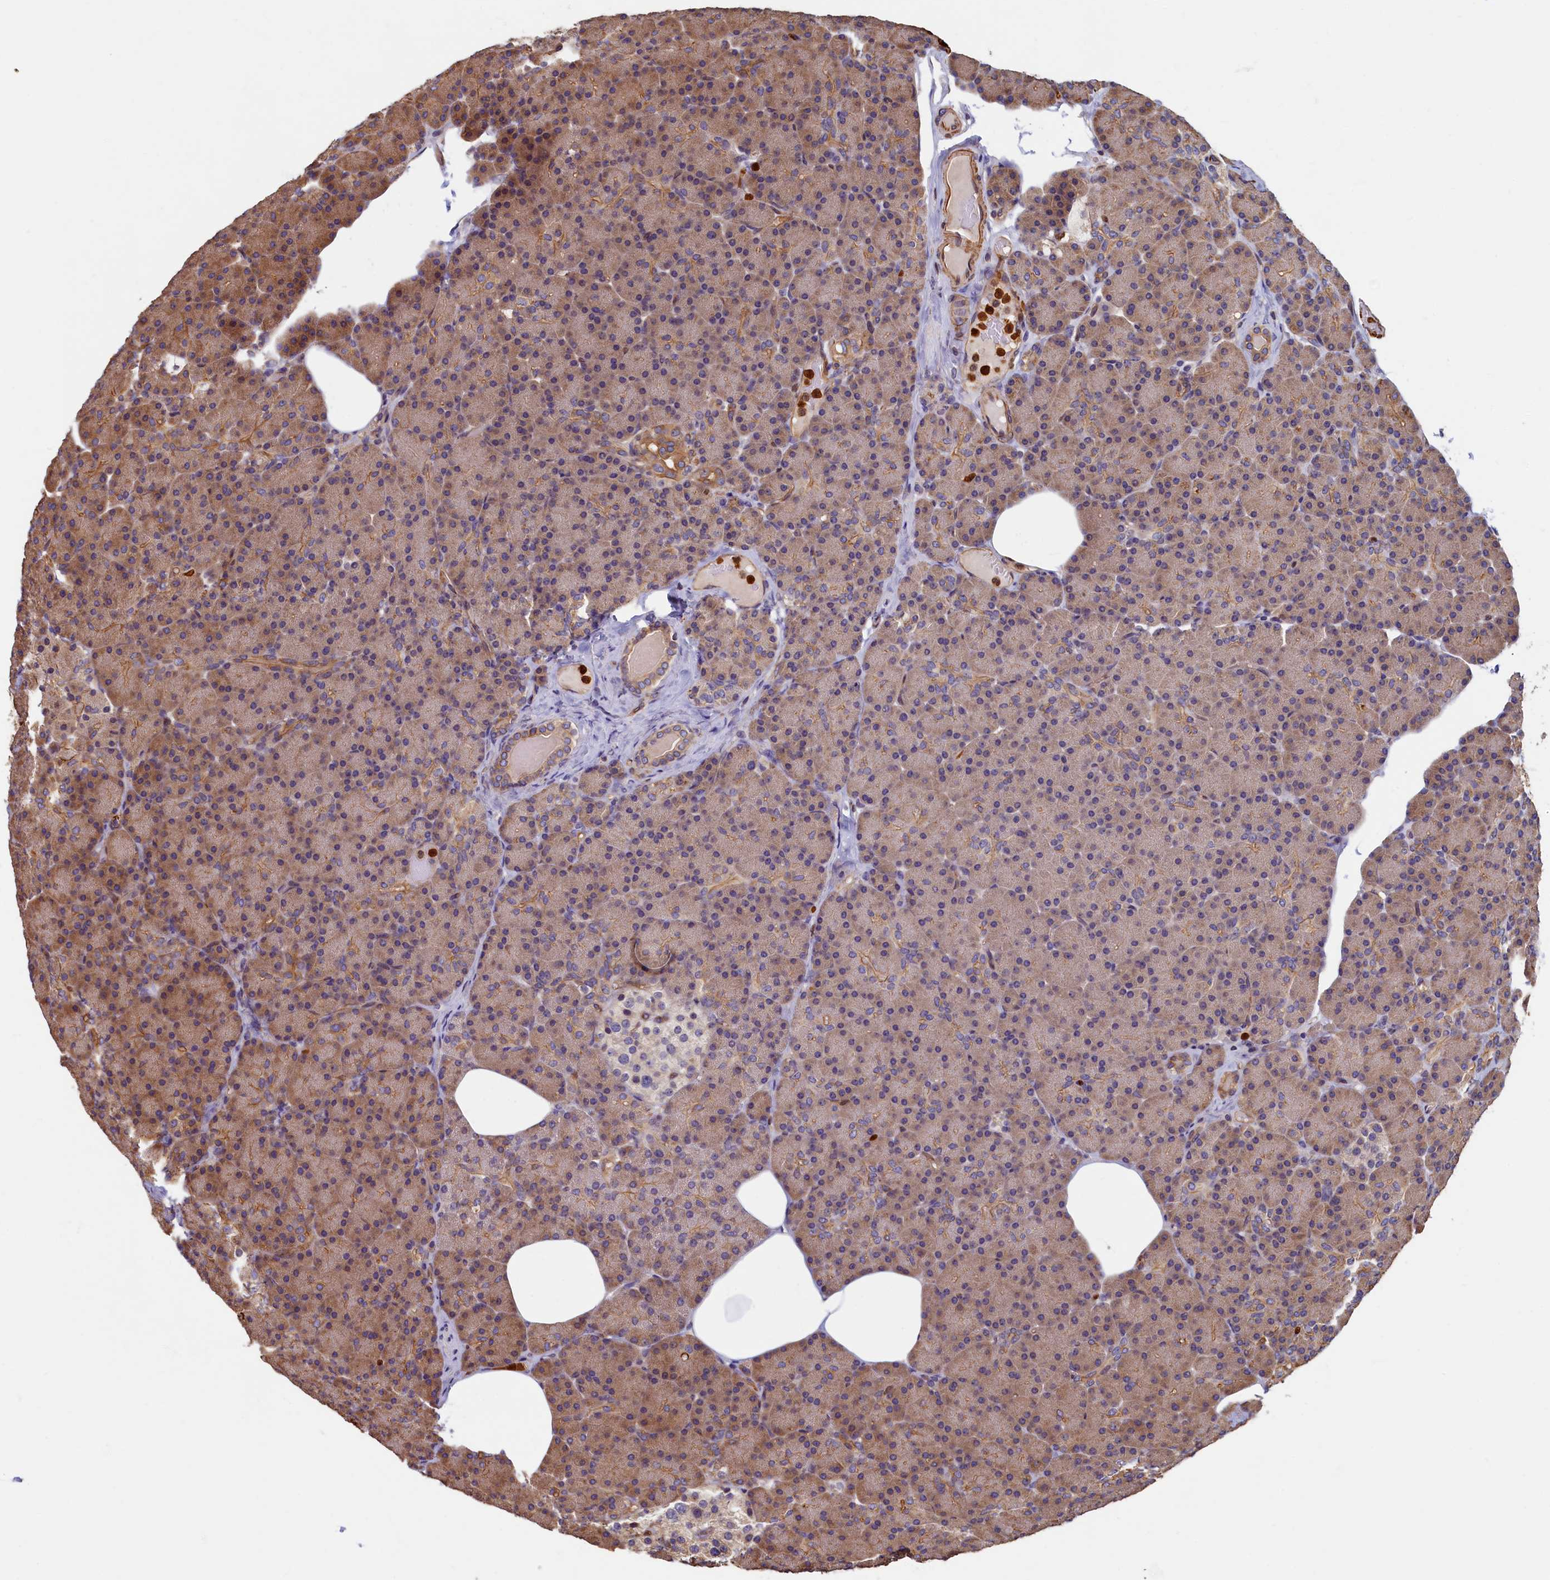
{"staining": {"intensity": "moderate", "quantity": ">75%", "location": "cytoplasmic/membranous"}, "tissue": "pancreas", "cell_type": "Exocrine glandular cells", "image_type": "normal", "snomed": [{"axis": "morphology", "description": "Normal tissue, NOS"}, {"axis": "topography", "description": "Pancreas"}], "caption": "Immunohistochemical staining of benign human pancreas shows >75% levels of moderate cytoplasmic/membranous protein staining in about >75% of exocrine glandular cells.", "gene": "CCDC102B", "patient": {"sex": "female", "age": 43}}